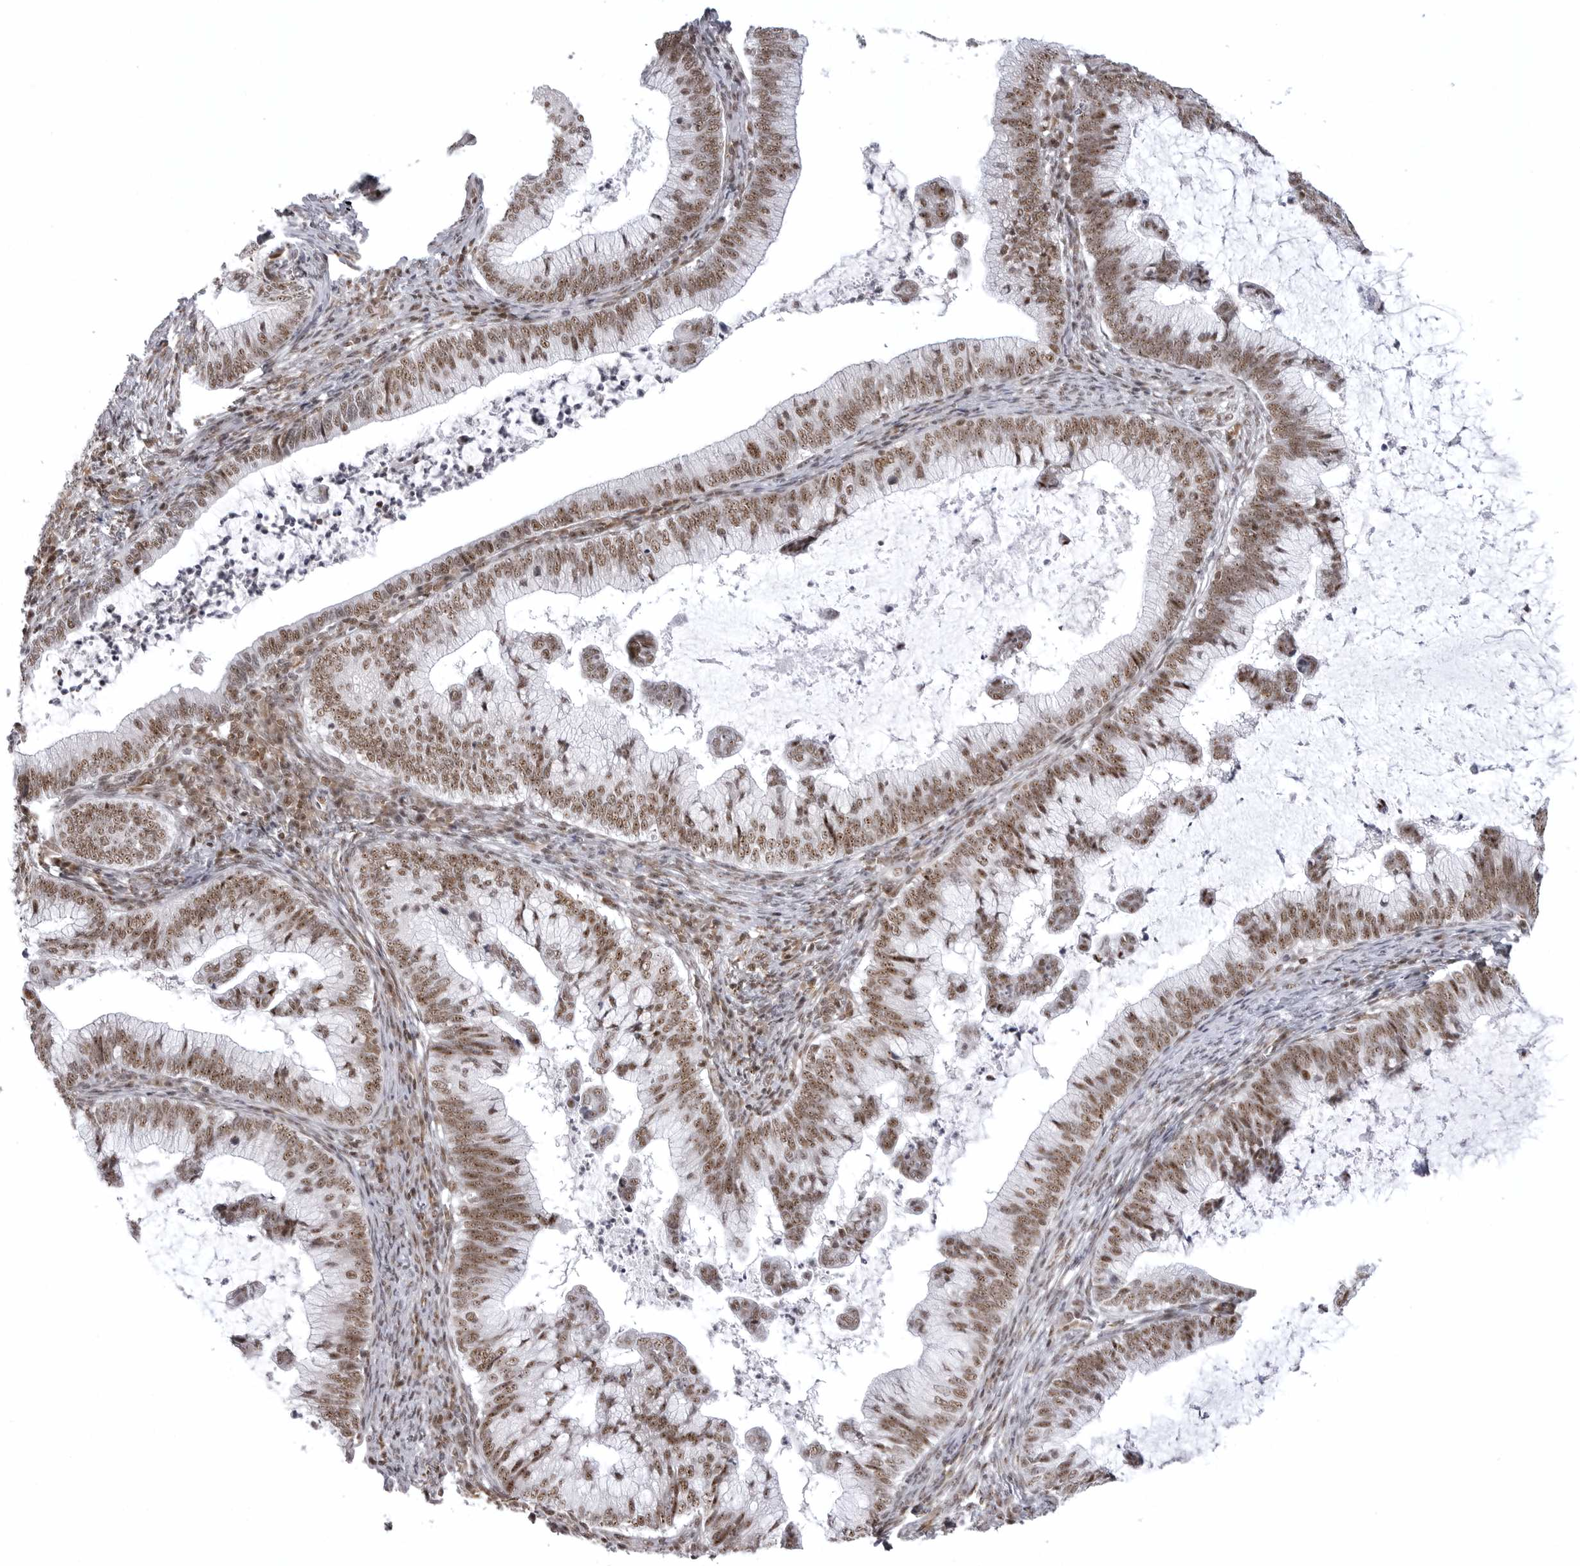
{"staining": {"intensity": "moderate", "quantity": ">75%", "location": "nuclear"}, "tissue": "cervical cancer", "cell_type": "Tumor cells", "image_type": "cancer", "snomed": [{"axis": "morphology", "description": "Adenocarcinoma, NOS"}, {"axis": "topography", "description": "Cervix"}], "caption": "Human cervical cancer (adenocarcinoma) stained for a protein (brown) reveals moderate nuclear positive staining in approximately >75% of tumor cells.", "gene": "WRAP53", "patient": {"sex": "female", "age": 36}}